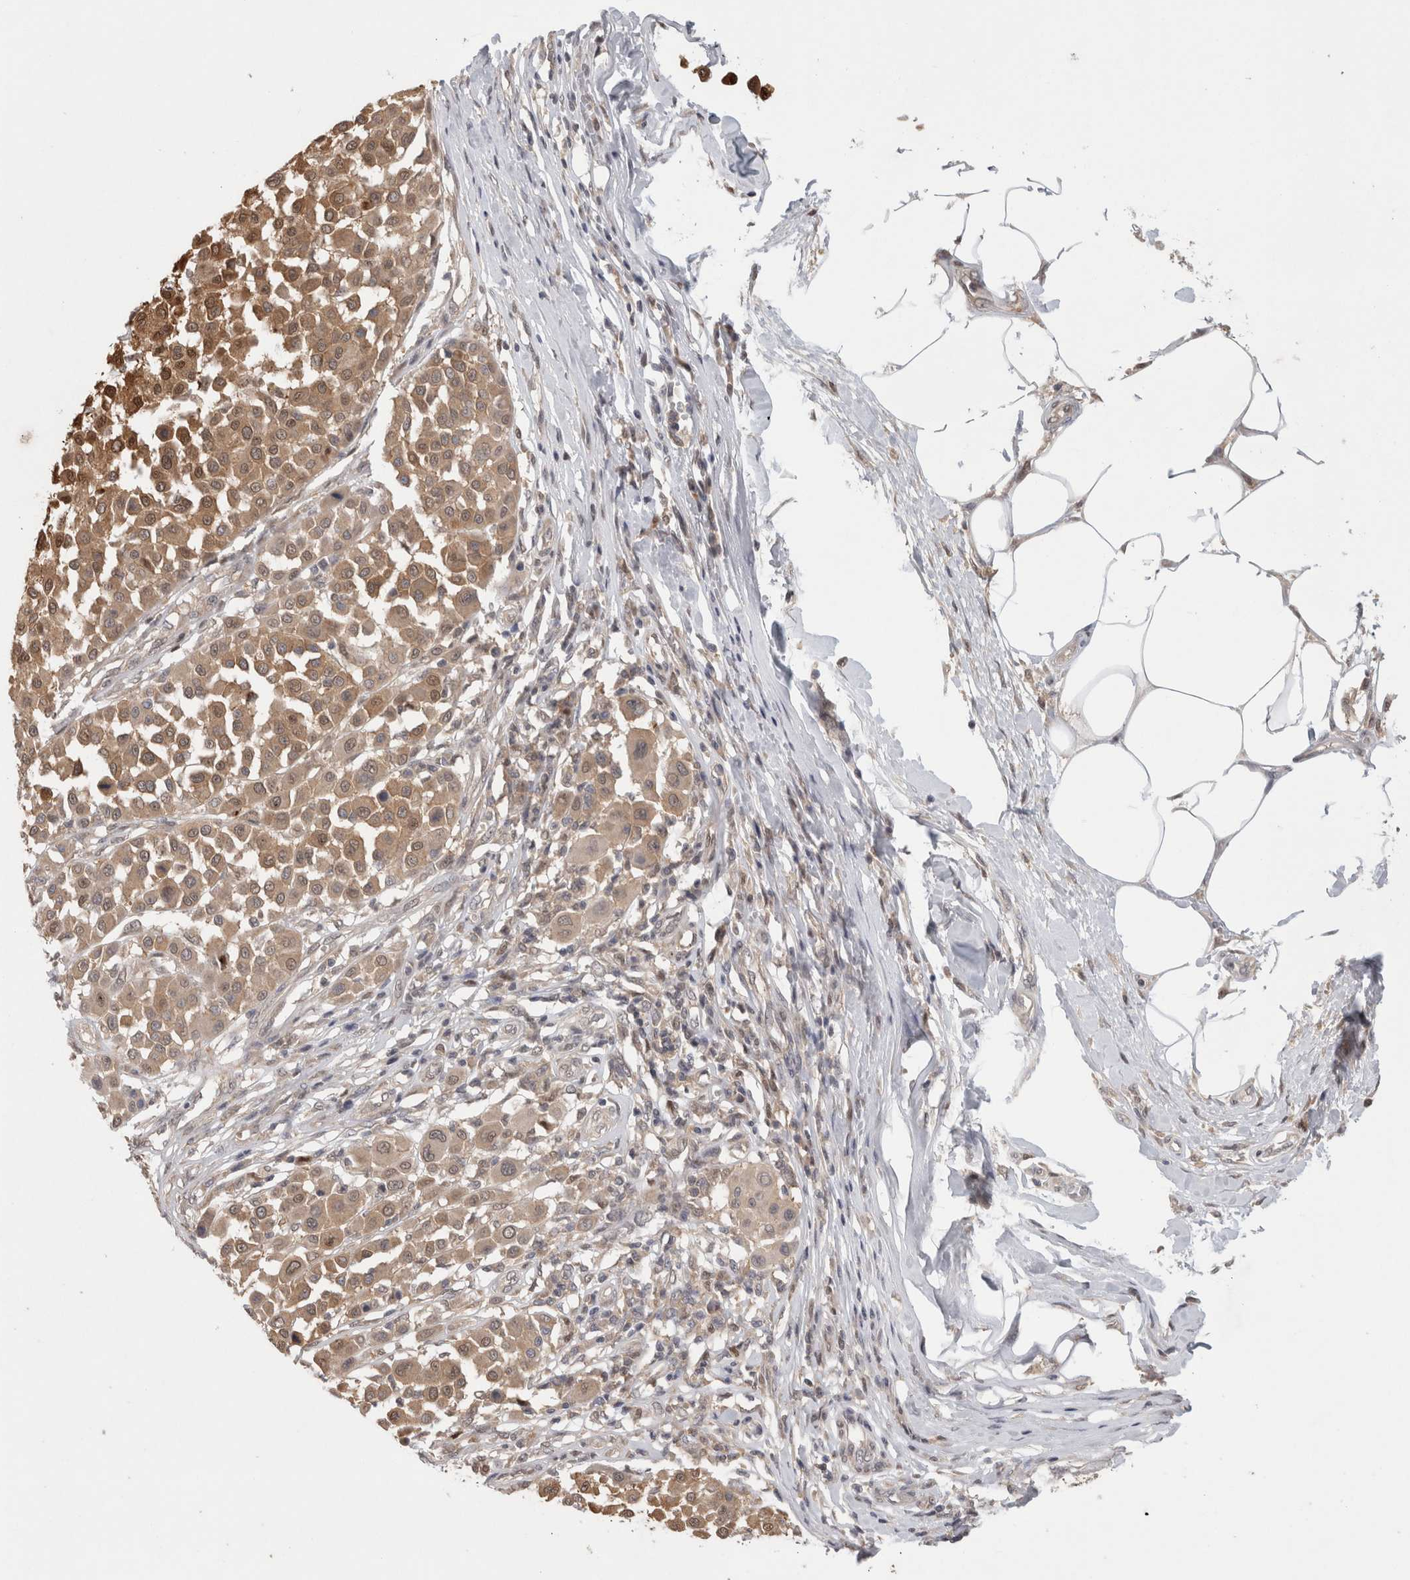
{"staining": {"intensity": "strong", "quantity": ">75%", "location": "cytoplasmic/membranous,nuclear"}, "tissue": "melanoma", "cell_type": "Tumor cells", "image_type": "cancer", "snomed": [{"axis": "morphology", "description": "Malignant melanoma, Metastatic site"}, {"axis": "topography", "description": "Soft tissue"}], "caption": "Brown immunohistochemical staining in melanoma demonstrates strong cytoplasmic/membranous and nuclear expression in approximately >75% of tumor cells.", "gene": "PIGP", "patient": {"sex": "male", "age": 41}}